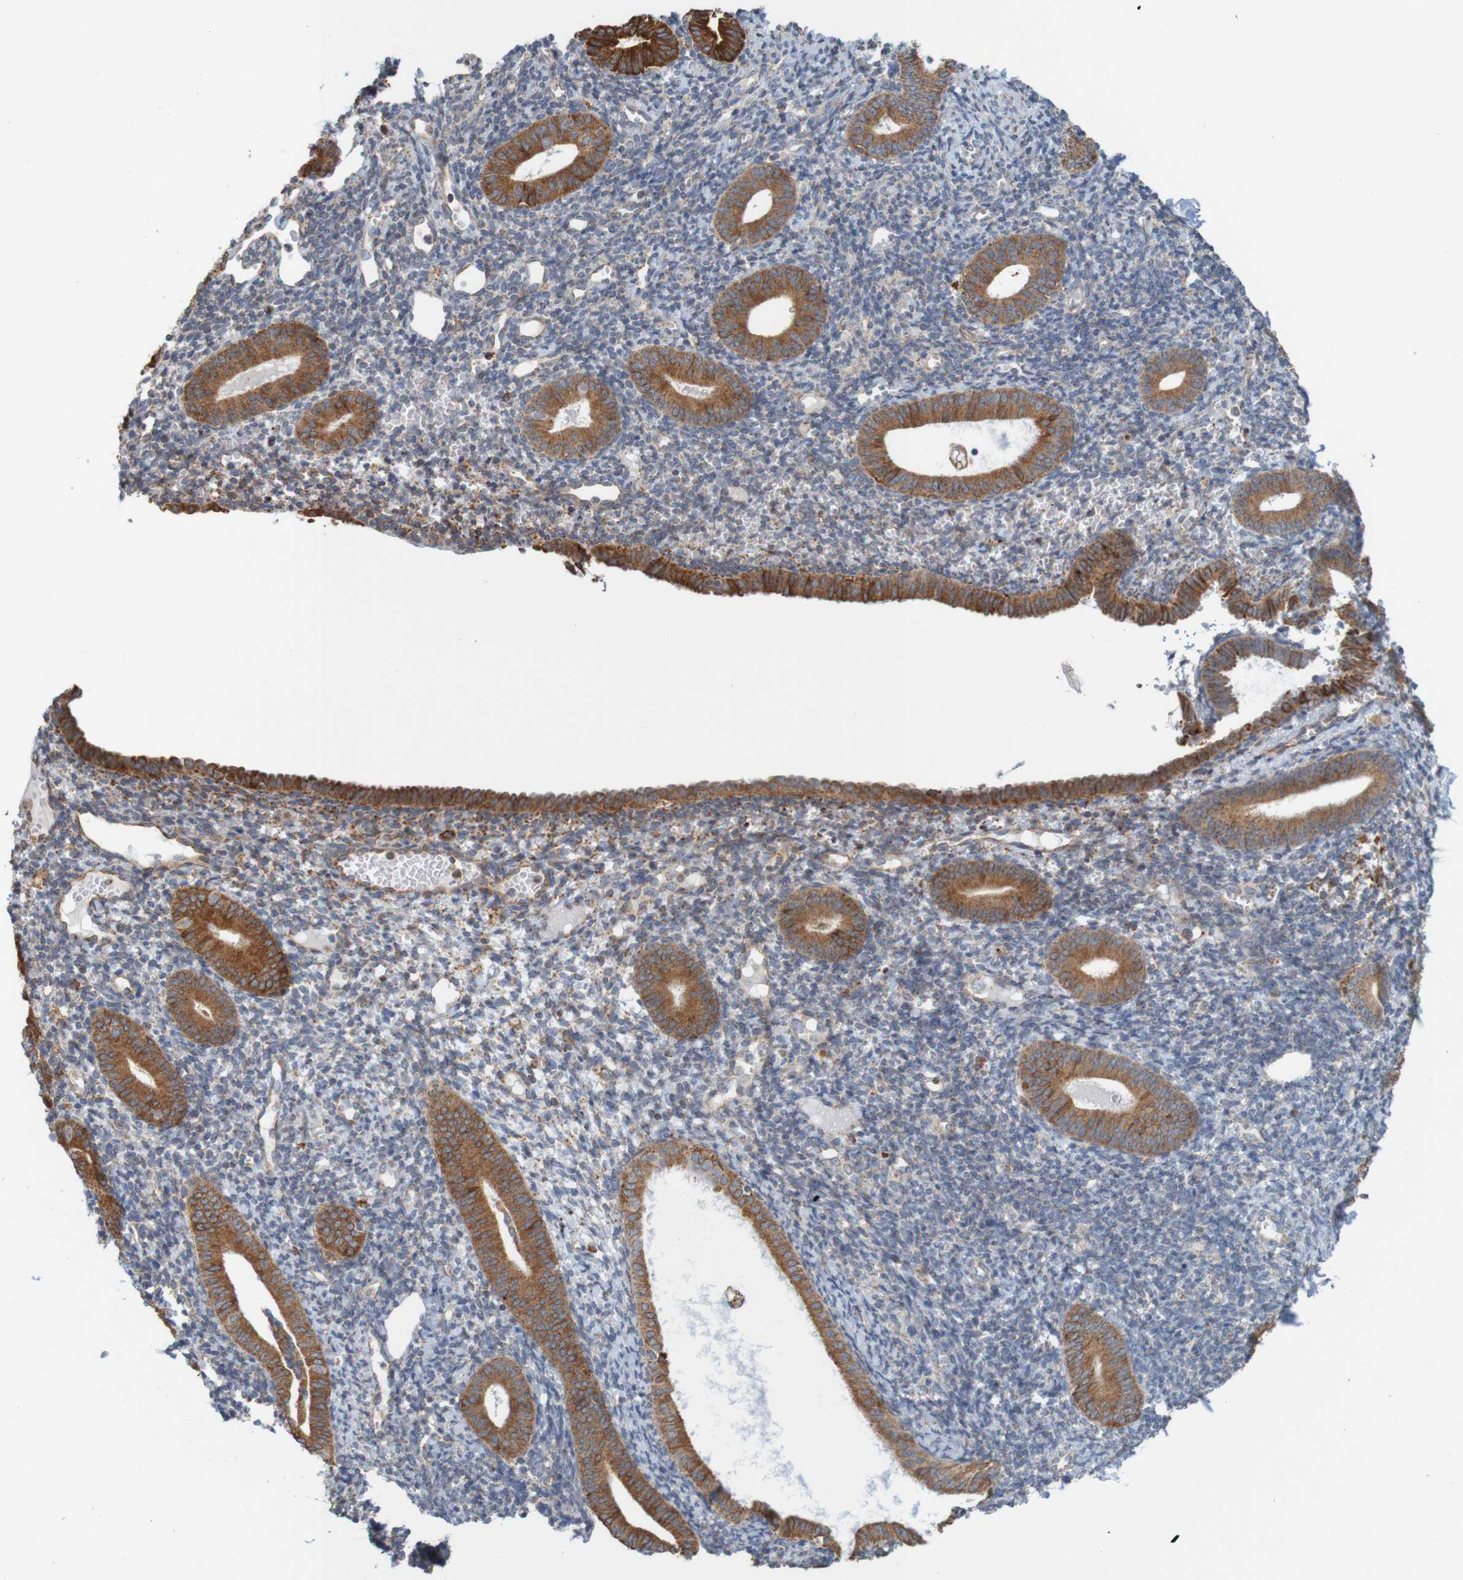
{"staining": {"intensity": "moderate", "quantity": "<25%", "location": "cytoplasmic/membranous"}, "tissue": "endometrium", "cell_type": "Cells in endometrial stroma", "image_type": "normal", "snomed": [{"axis": "morphology", "description": "Normal tissue, NOS"}, {"axis": "topography", "description": "Endometrium"}], "caption": "DAB (3,3'-diaminobenzidine) immunohistochemical staining of normal human endometrium demonstrates moderate cytoplasmic/membranous protein expression in approximately <25% of cells in endometrial stroma.", "gene": "PDIA3", "patient": {"sex": "female", "age": 50}}